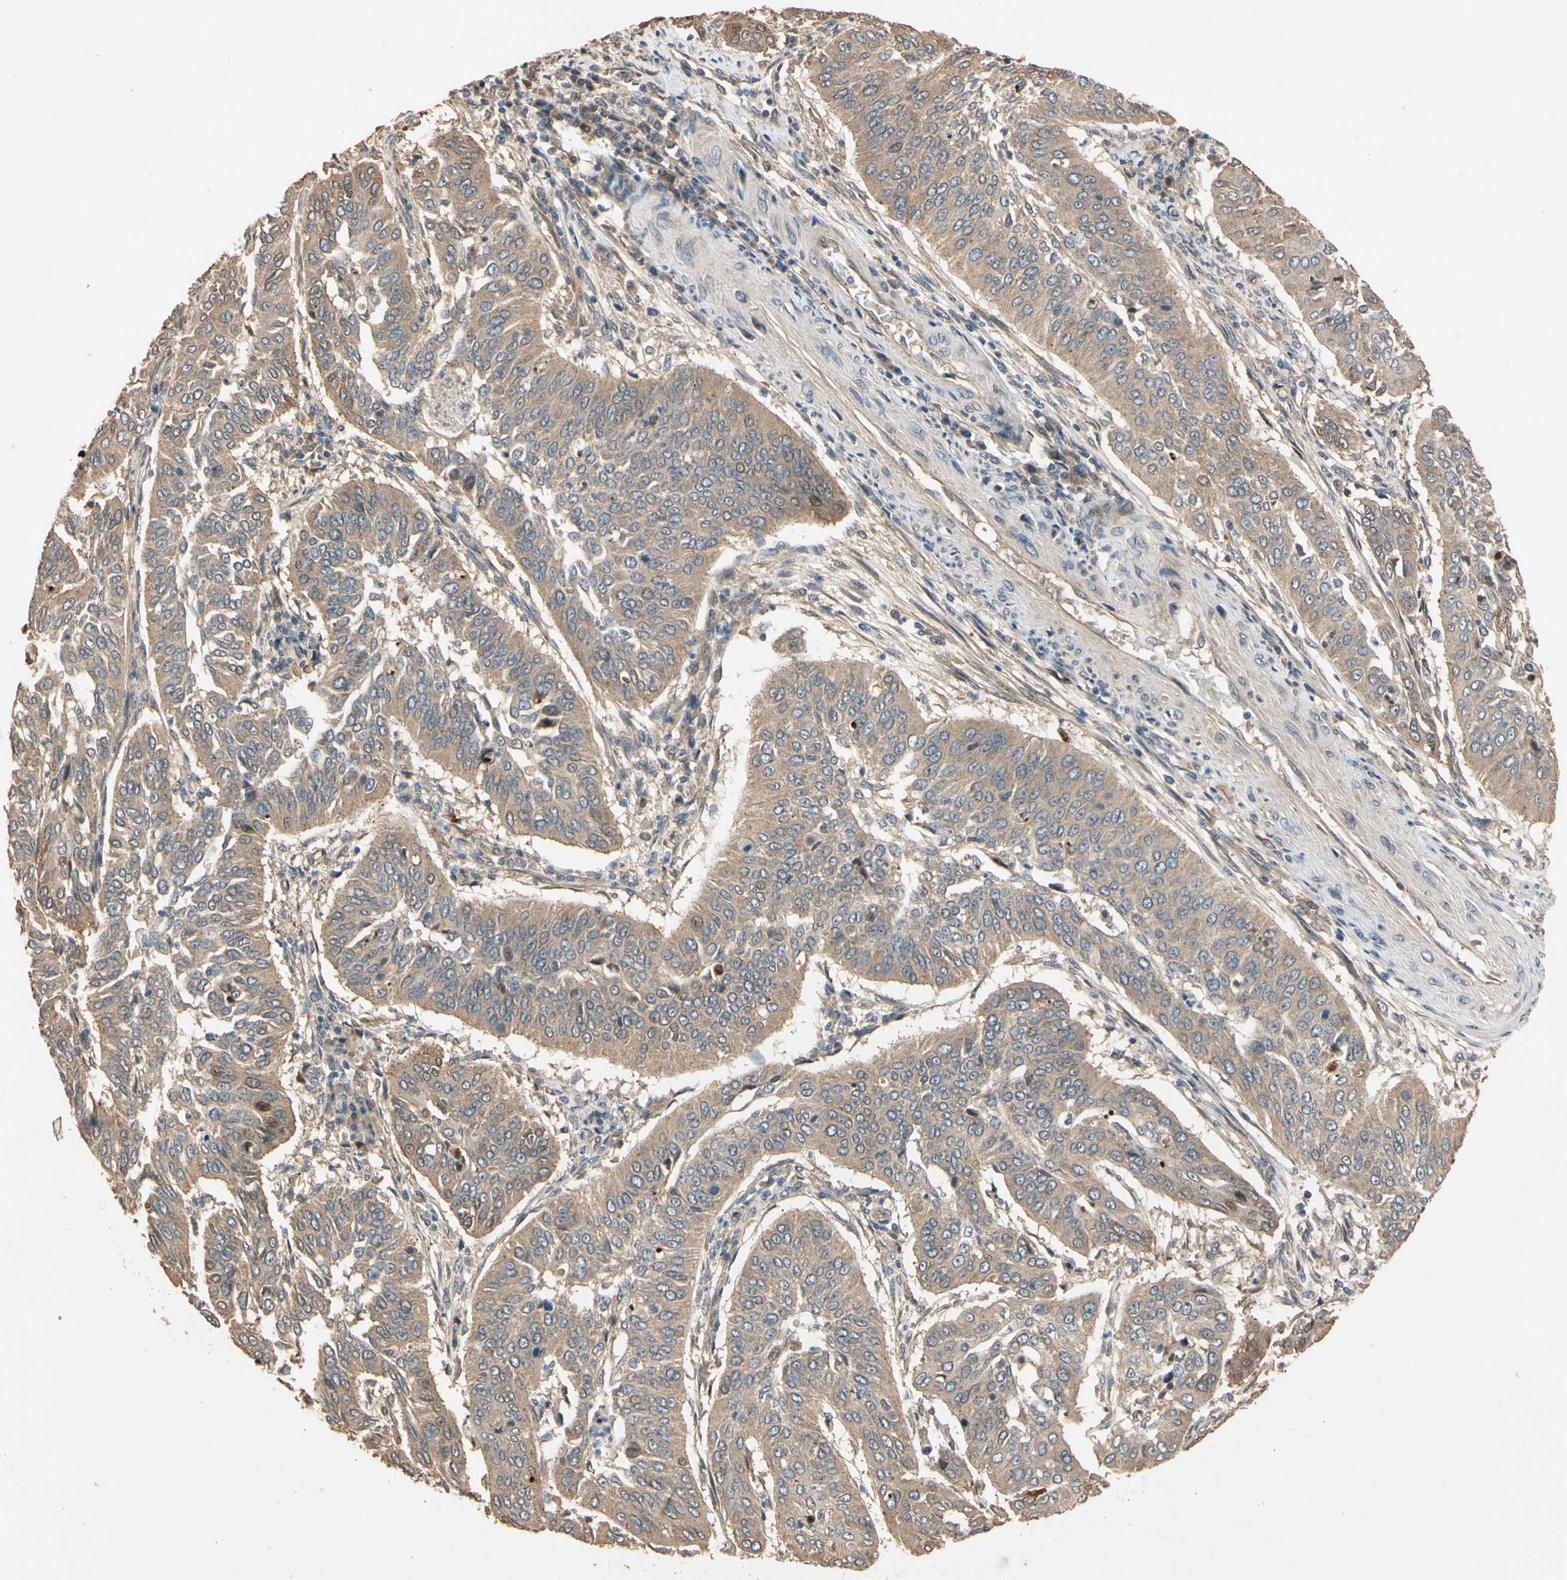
{"staining": {"intensity": "moderate", "quantity": ">75%", "location": "cytoplasmic/membranous"}, "tissue": "cervical cancer", "cell_type": "Tumor cells", "image_type": "cancer", "snomed": [{"axis": "morphology", "description": "Normal tissue, NOS"}, {"axis": "morphology", "description": "Squamous cell carcinoma, NOS"}, {"axis": "topography", "description": "Cervix"}], "caption": "Tumor cells display medium levels of moderate cytoplasmic/membranous expression in about >75% of cells in human cervical squamous cell carcinoma.", "gene": "MGRN1", "patient": {"sex": "female", "age": 39}}